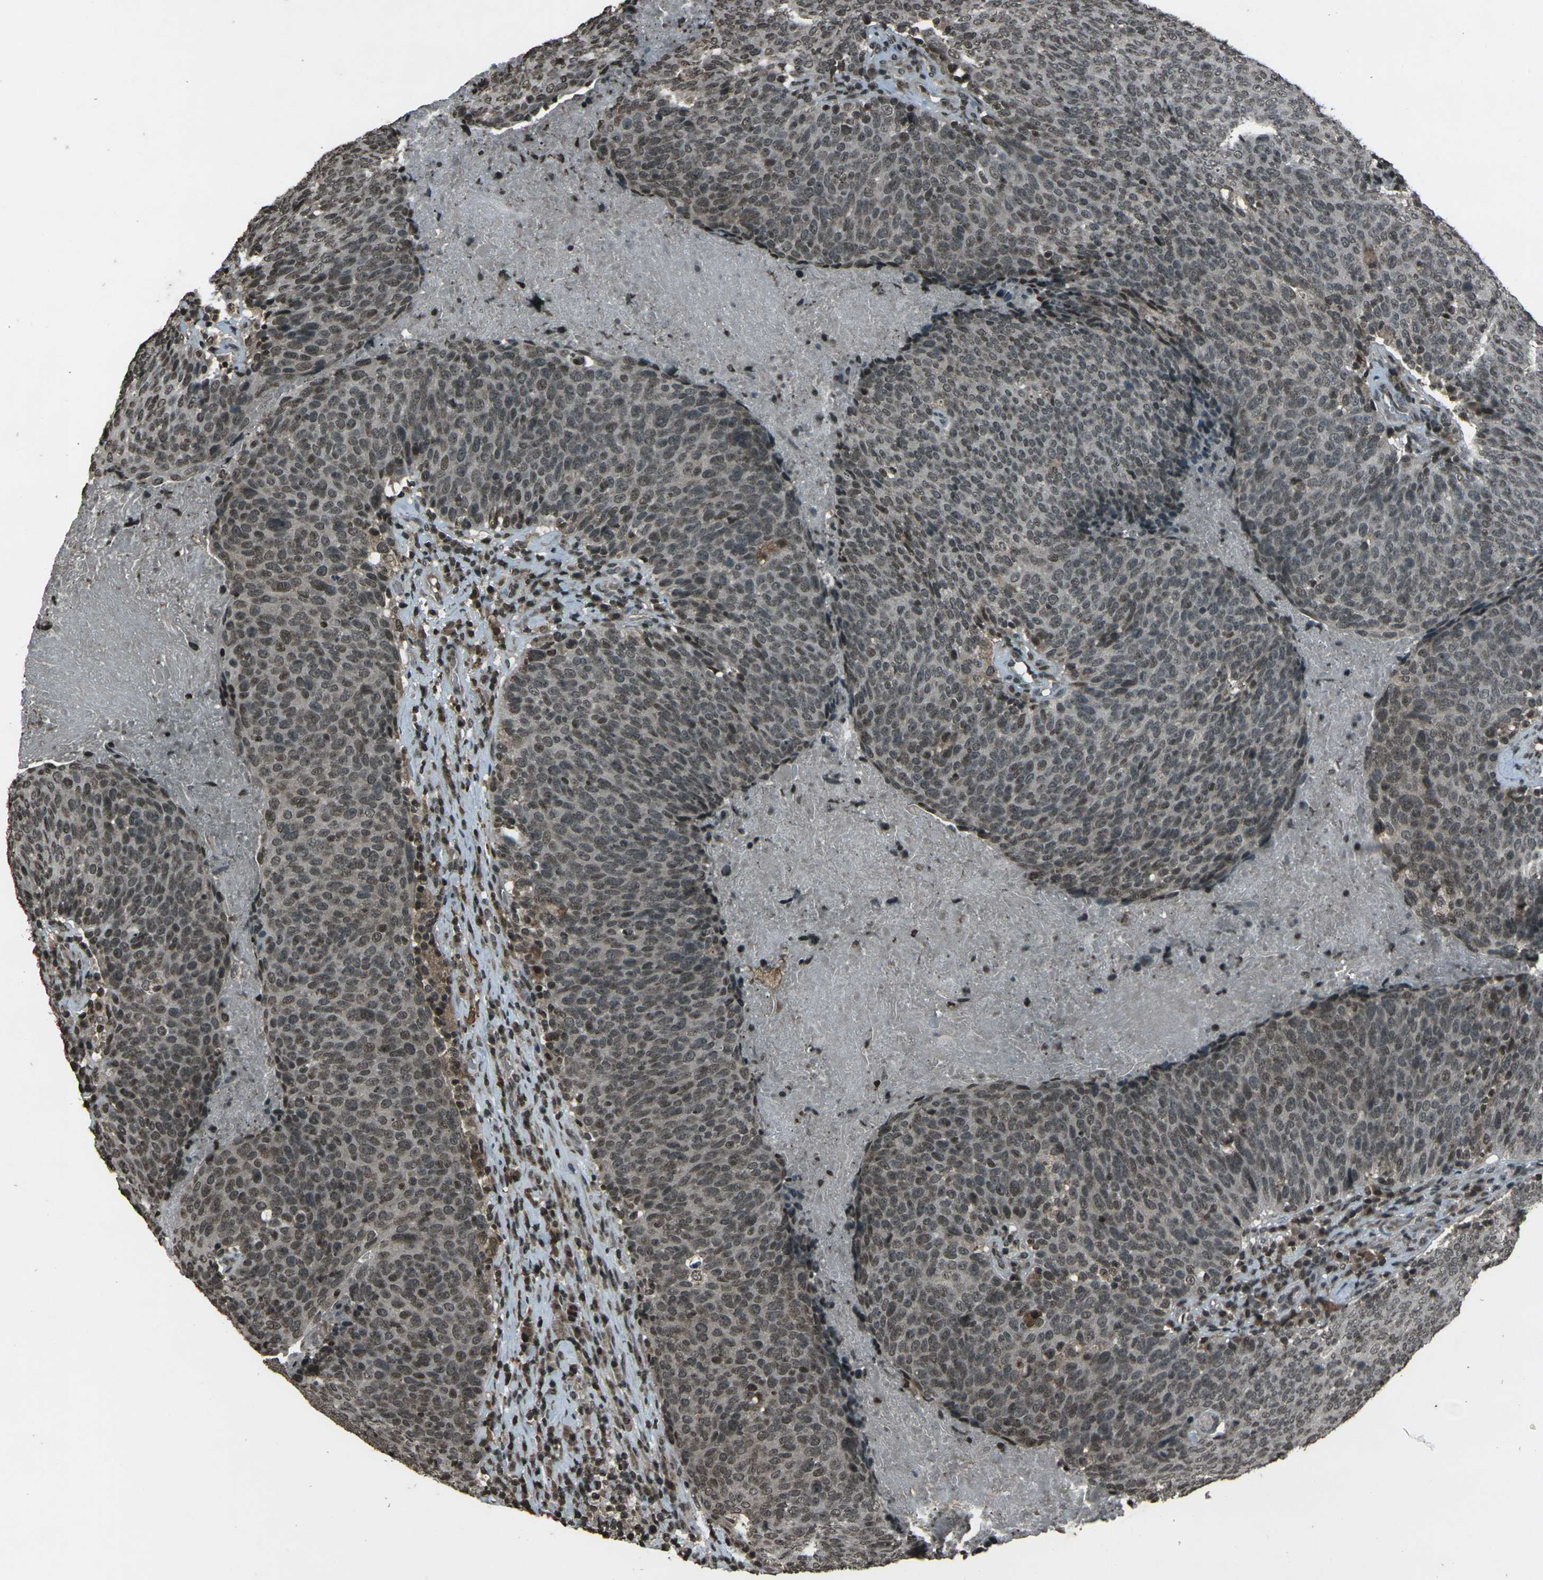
{"staining": {"intensity": "weak", "quantity": "25%-75%", "location": "nuclear"}, "tissue": "head and neck cancer", "cell_type": "Tumor cells", "image_type": "cancer", "snomed": [{"axis": "morphology", "description": "Squamous cell carcinoma, NOS"}, {"axis": "morphology", "description": "Squamous cell carcinoma, metastatic, NOS"}, {"axis": "topography", "description": "Lymph node"}, {"axis": "topography", "description": "Head-Neck"}], "caption": "Protein staining exhibits weak nuclear positivity in about 25%-75% of tumor cells in head and neck metastatic squamous cell carcinoma. Nuclei are stained in blue.", "gene": "PRPF8", "patient": {"sex": "male", "age": 62}}